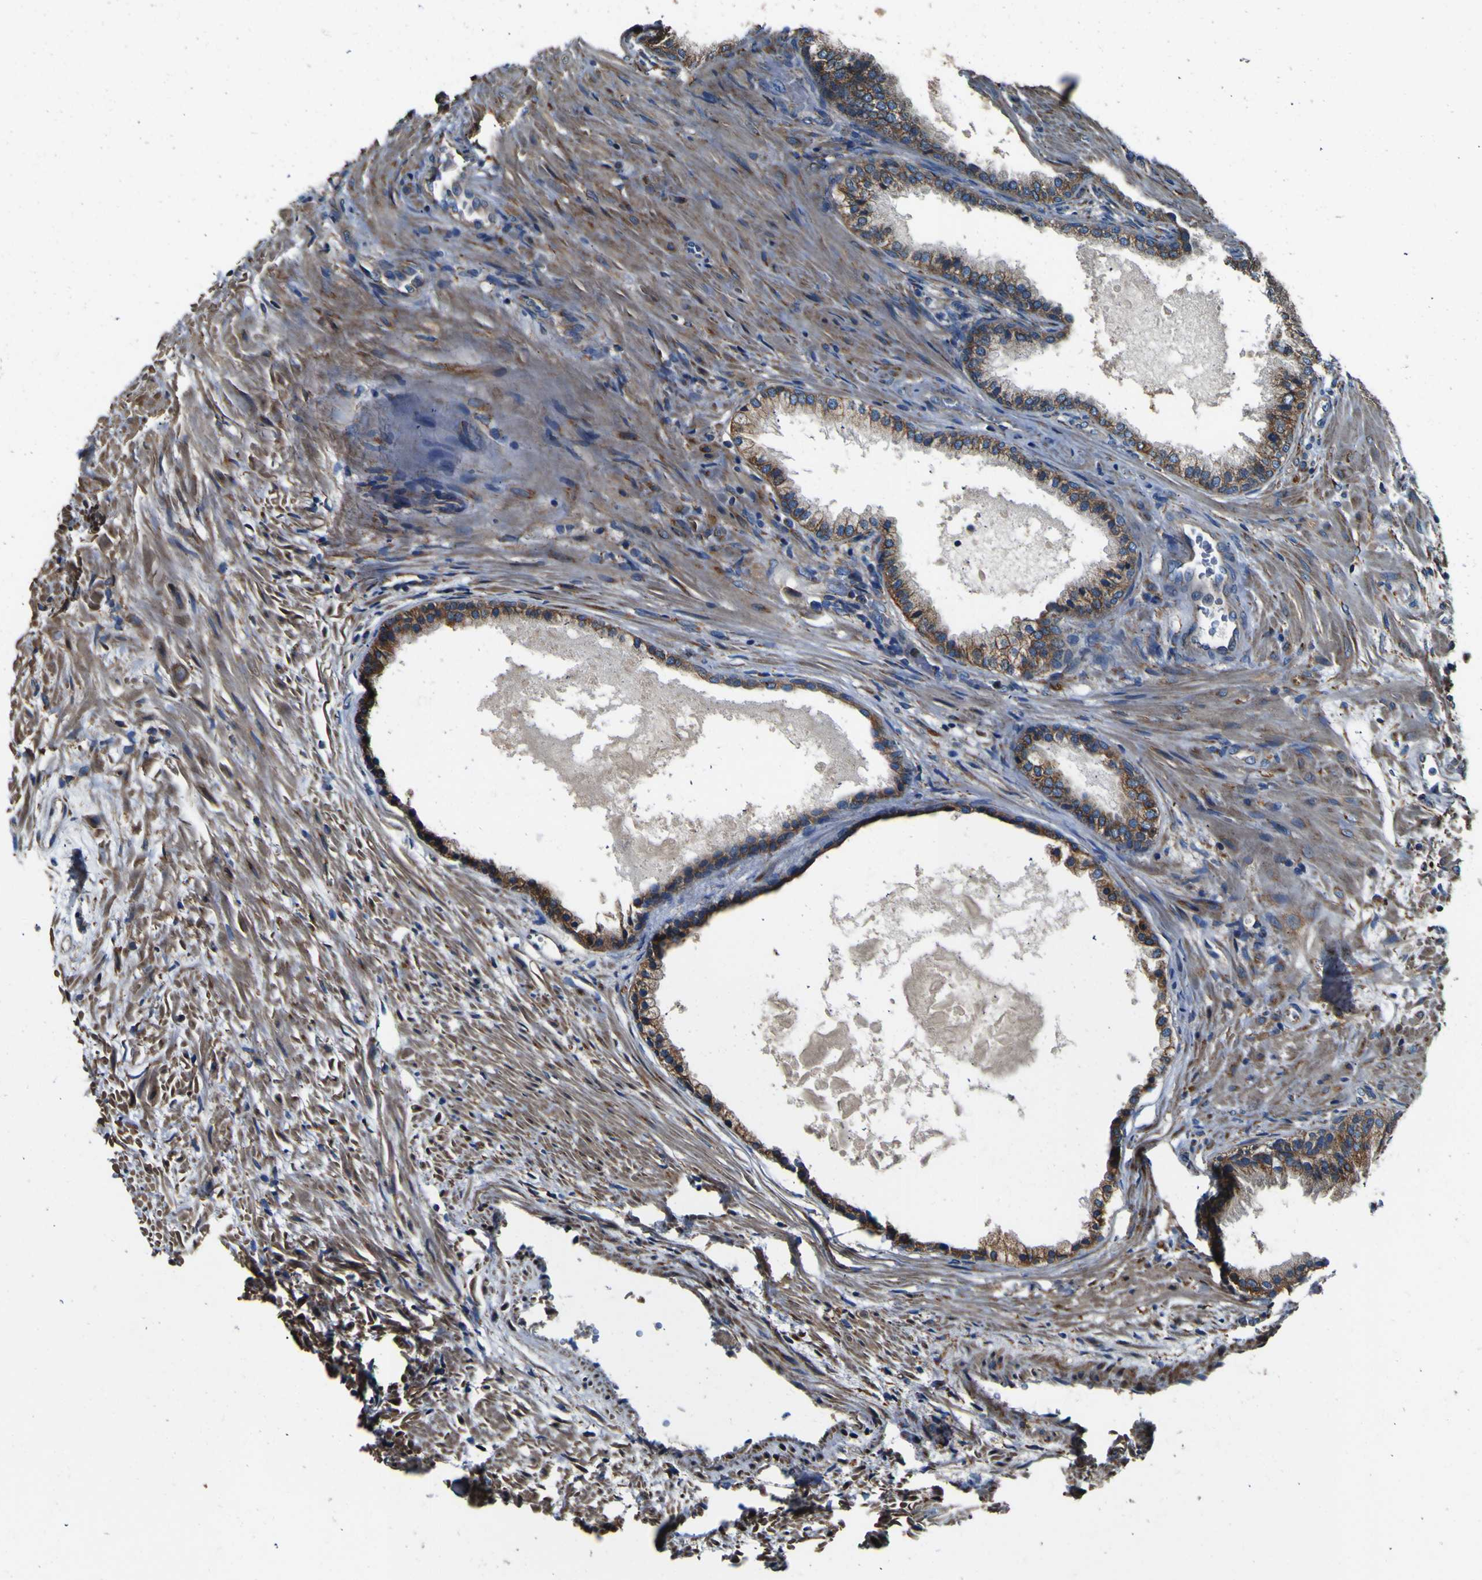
{"staining": {"intensity": "moderate", "quantity": ">75%", "location": "cytoplasmic/membranous"}, "tissue": "prostate", "cell_type": "Glandular cells", "image_type": "normal", "snomed": [{"axis": "morphology", "description": "Normal tissue, NOS"}, {"axis": "topography", "description": "Prostate"}], "caption": "IHC (DAB) staining of benign prostate shows moderate cytoplasmic/membranous protein positivity in approximately >75% of glandular cells. The staining is performed using DAB (3,3'-diaminobenzidine) brown chromogen to label protein expression. The nuclei are counter-stained blue using hematoxylin.", "gene": "INPP5A", "patient": {"sex": "male", "age": 76}}